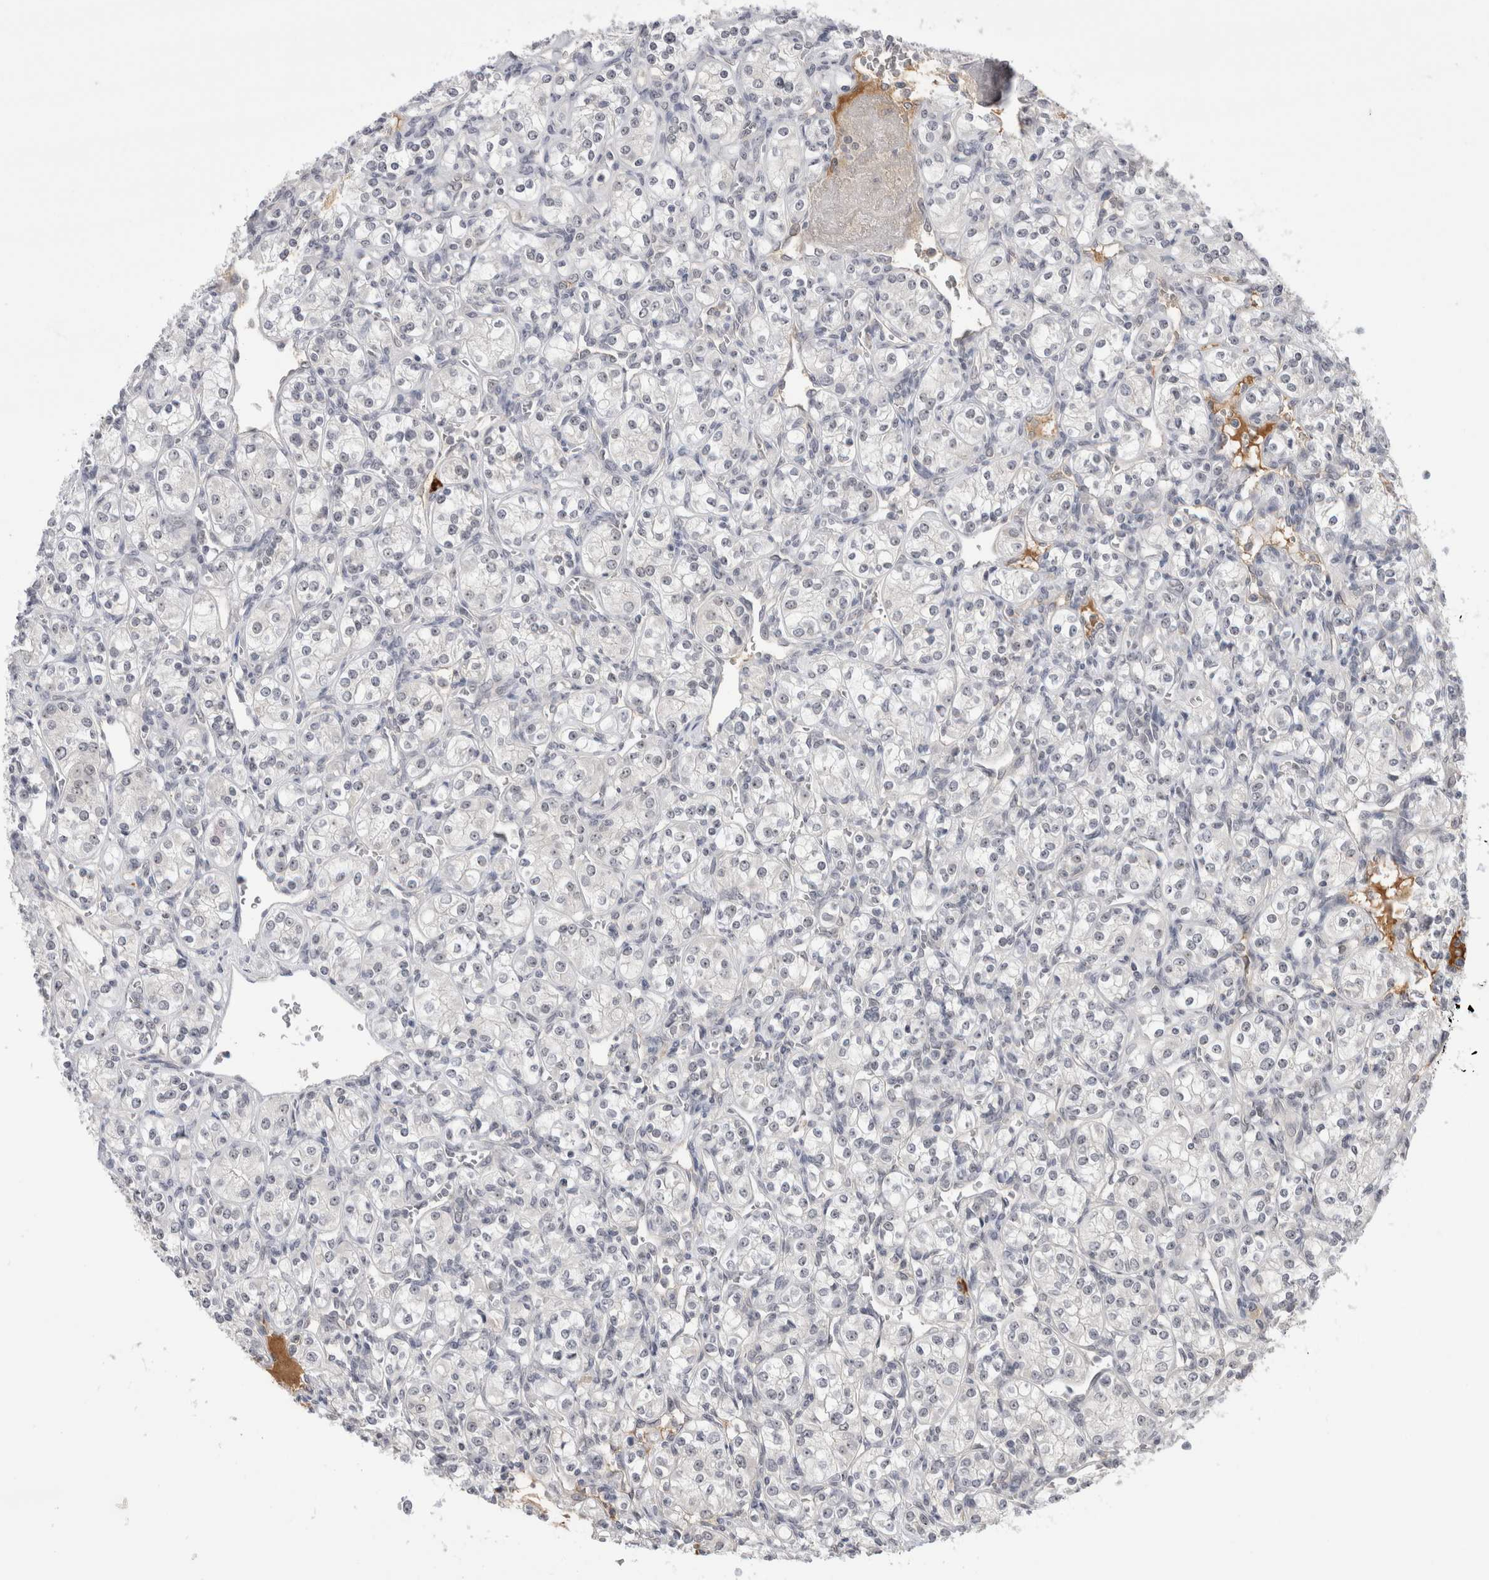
{"staining": {"intensity": "negative", "quantity": "none", "location": "none"}, "tissue": "renal cancer", "cell_type": "Tumor cells", "image_type": "cancer", "snomed": [{"axis": "morphology", "description": "Adenocarcinoma, NOS"}, {"axis": "topography", "description": "Kidney"}], "caption": "Immunohistochemical staining of renal cancer (adenocarcinoma) reveals no significant positivity in tumor cells.", "gene": "ZNF24", "patient": {"sex": "male", "age": 77}}